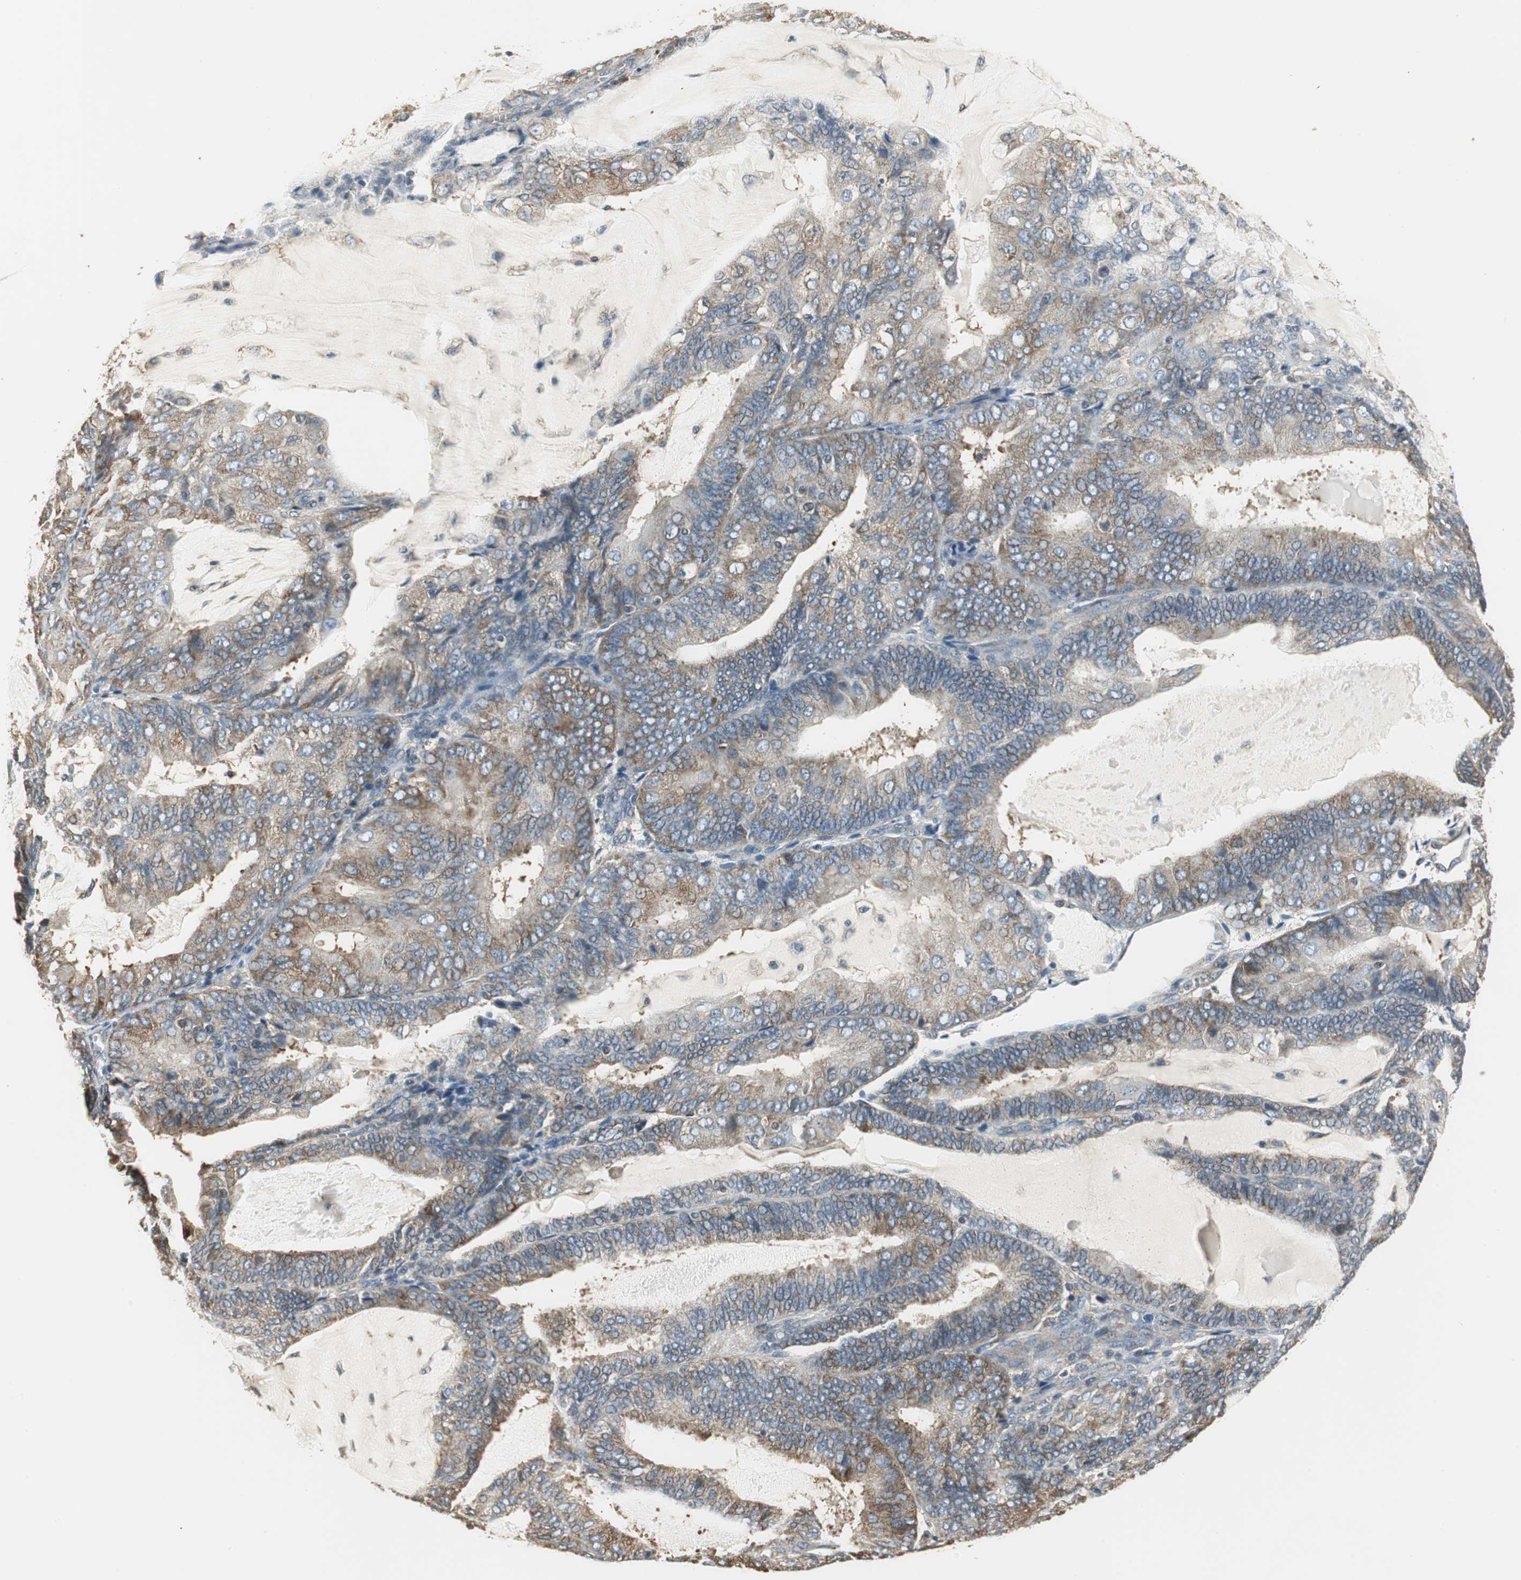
{"staining": {"intensity": "weak", "quantity": ">75%", "location": "cytoplasmic/membranous"}, "tissue": "endometrial cancer", "cell_type": "Tumor cells", "image_type": "cancer", "snomed": [{"axis": "morphology", "description": "Adenocarcinoma, NOS"}, {"axis": "topography", "description": "Endometrium"}], "caption": "Endometrial cancer (adenocarcinoma) stained for a protein exhibits weak cytoplasmic/membranous positivity in tumor cells.", "gene": "CCT5", "patient": {"sex": "female", "age": 81}}